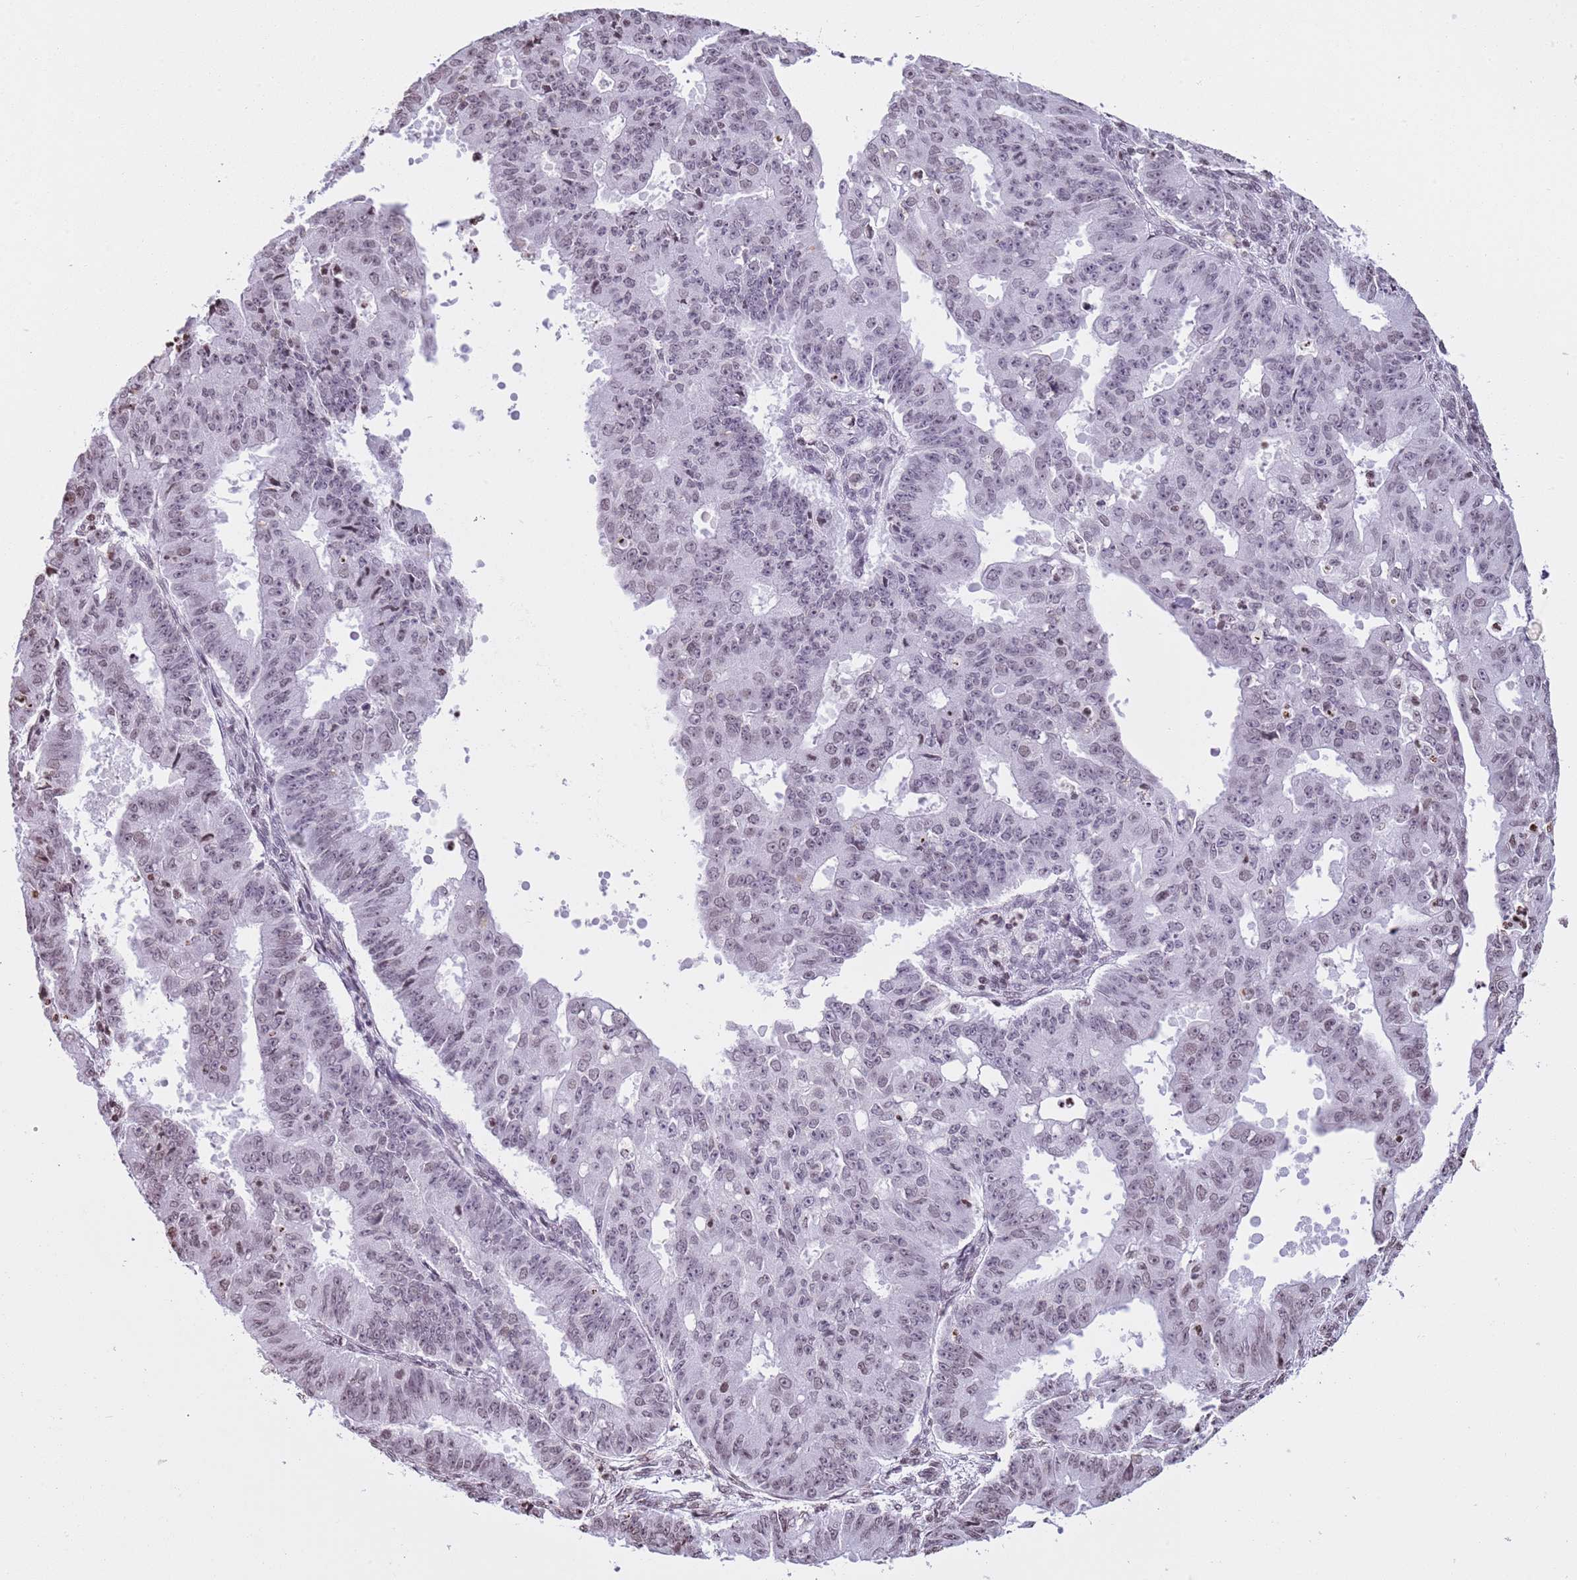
{"staining": {"intensity": "weak", "quantity": "25%-75%", "location": "nuclear"}, "tissue": "ovarian cancer", "cell_type": "Tumor cells", "image_type": "cancer", "snomed": [{"axis": "morphology", "description": "Carcinoma, endometroid"}, {"axis": "topography", "description": "Appendix"}, {"axis": "topography", "description": "Ovary"}], "caption": "Immunohistochemistry (IHC) of ovarian endometroid carcinoma exhibits low levels of weak nuclear staining in about 25%-75% of tumor cells. Immunohistochemistry stains the protein in brown and the nuclei are stained blue.", "gene": "KPNA3", "patient": {"sex": "female", "age": 42}}